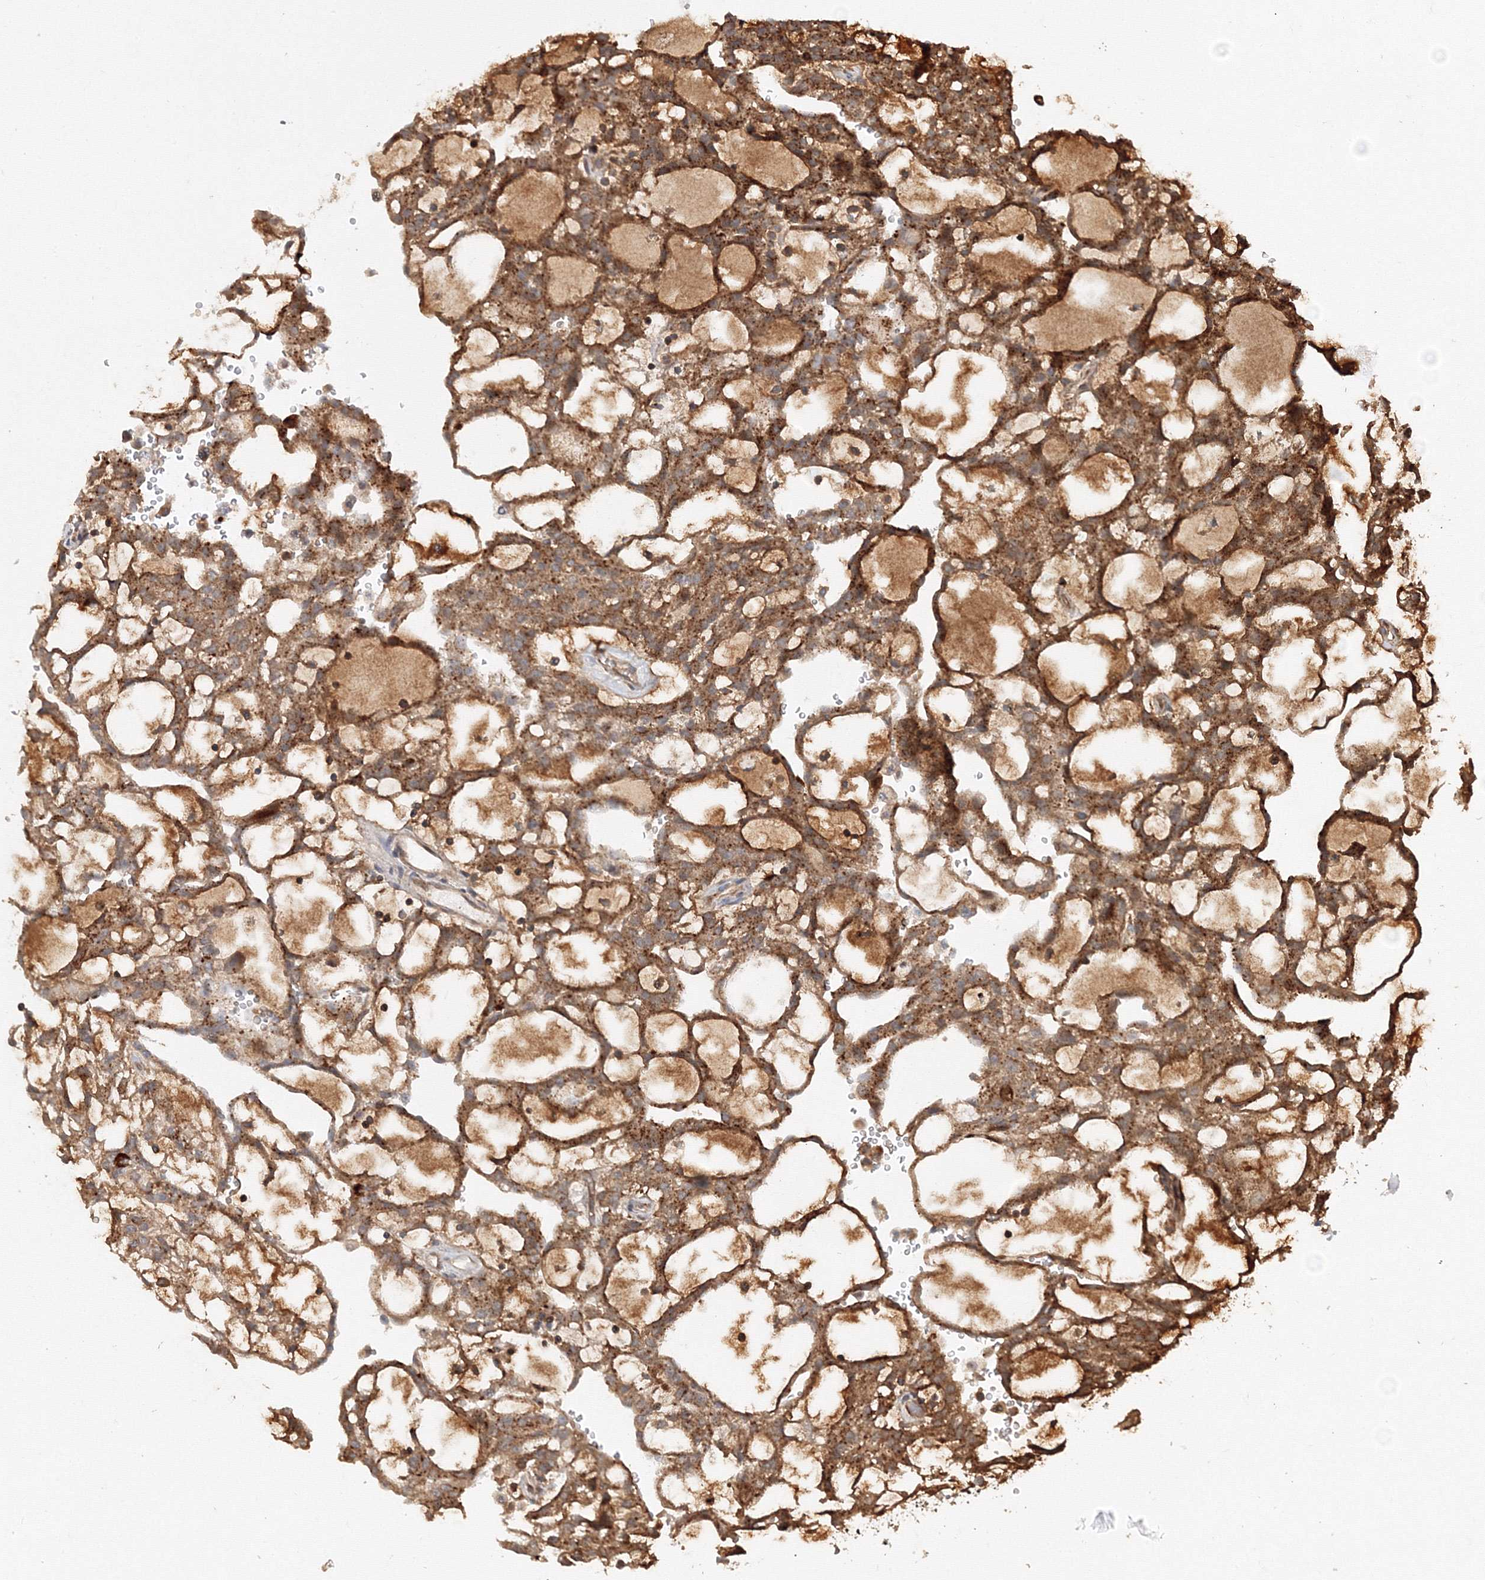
{"staining": {"intensity": "moderate", "quantity": ">75%", "location": "cytoplasmic/membranous"}, "tissue": "renal cancer", "cell_type": "Tumor cells", "image_type": "cancer", "snomed": [{"axis": "morphology", "description": "Adenocarcinoma, NOS"}, {"axis": "topography", "description": "Kidney"}], "caption": "Renal adenocarcinoma stained for a protein (brown) displays moderate cytoplasmic/membranous positive positivity in approximately >75% of tumor cells.", "gene": "DCTD", "patient": {"sex": "male", "age": 63}}